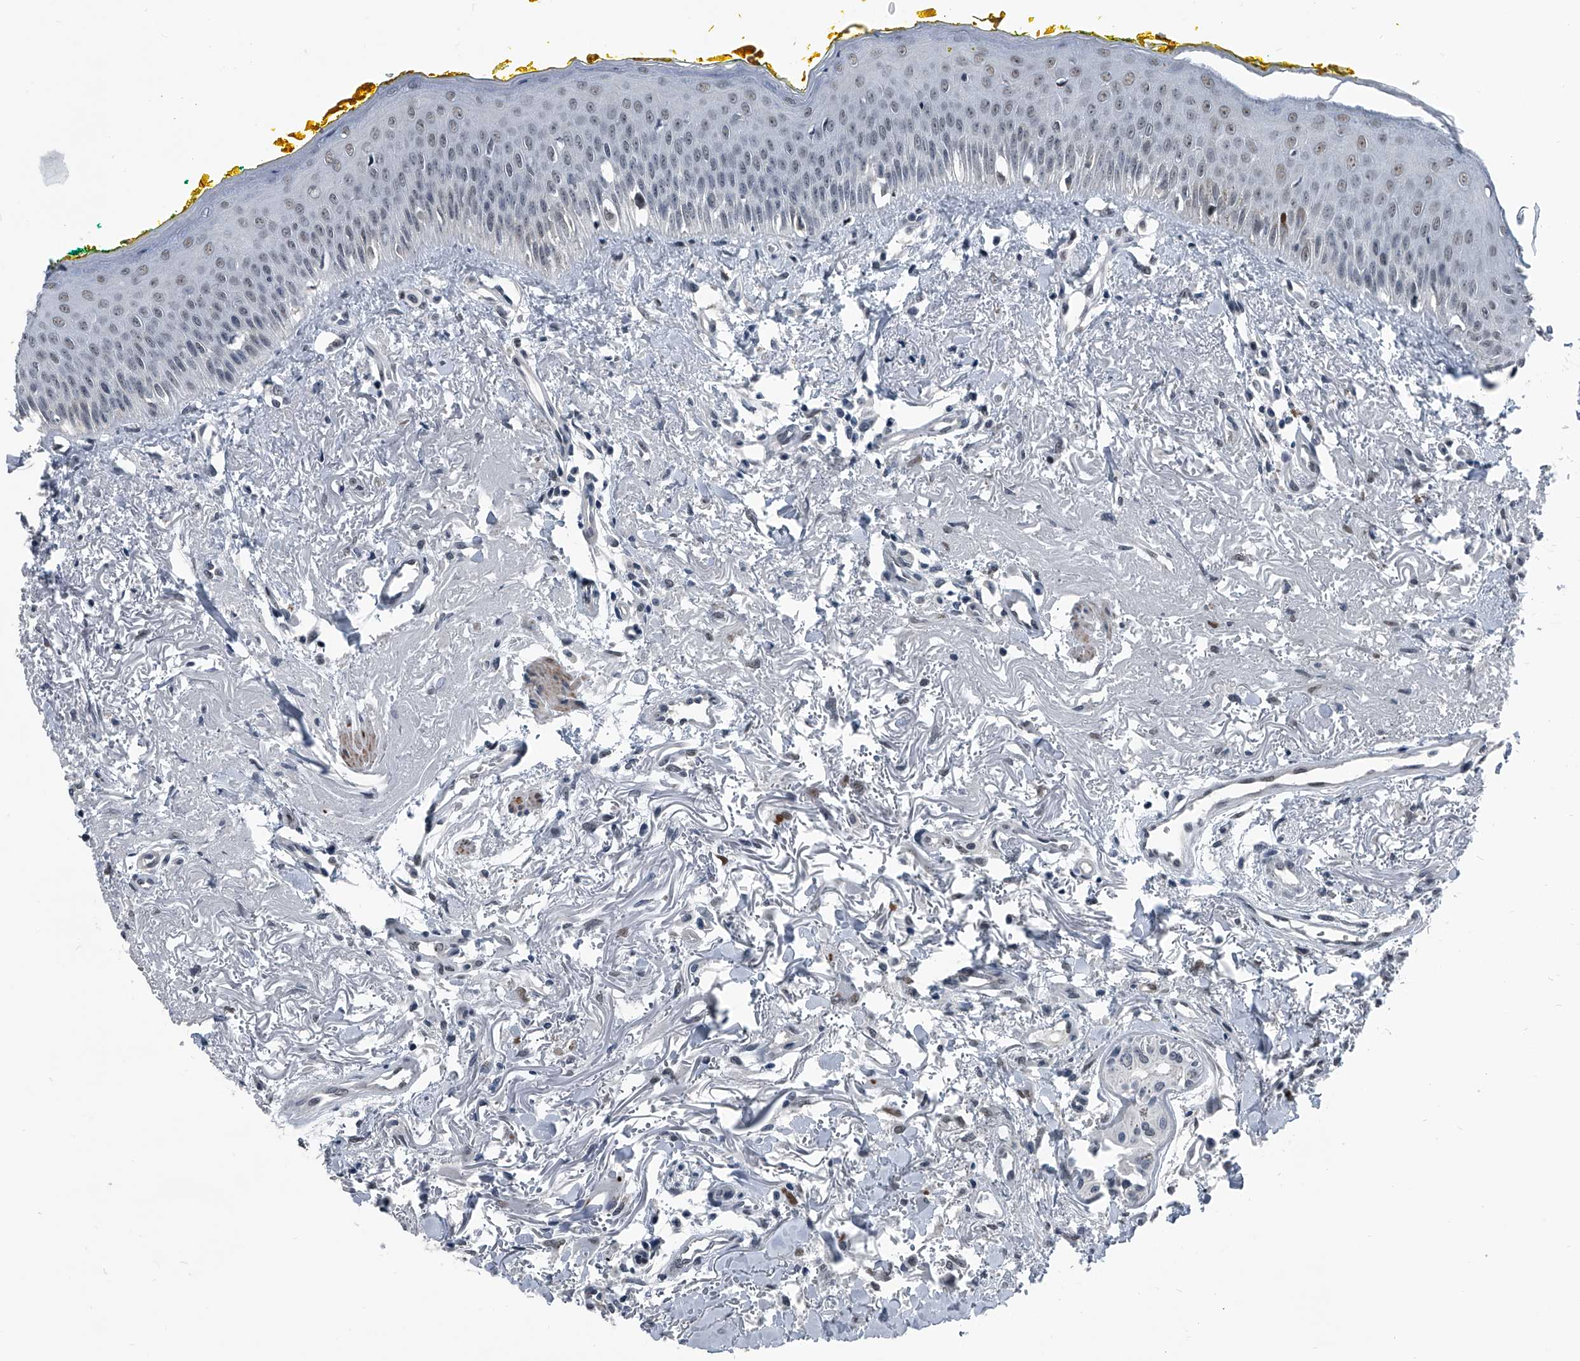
{"staining": {"intensity": "weak", "quantity": "<25%", "location": "nuclear"}, "tissue": "oral mucosa", "cell_type": "Squamous epithelial cells", "image_type": "normal", "snomed": [{"axis": "morphology", "description": "Normal tissue, NOS"}, {"axis": "topography", "description": "Oral tissue"}], "caption": "The image exhibits no staining of squamous epithelial cells in unremarkable oral mucosa.", "gene": "MEN1", "patient": {"sex": "female", "age": 70}}